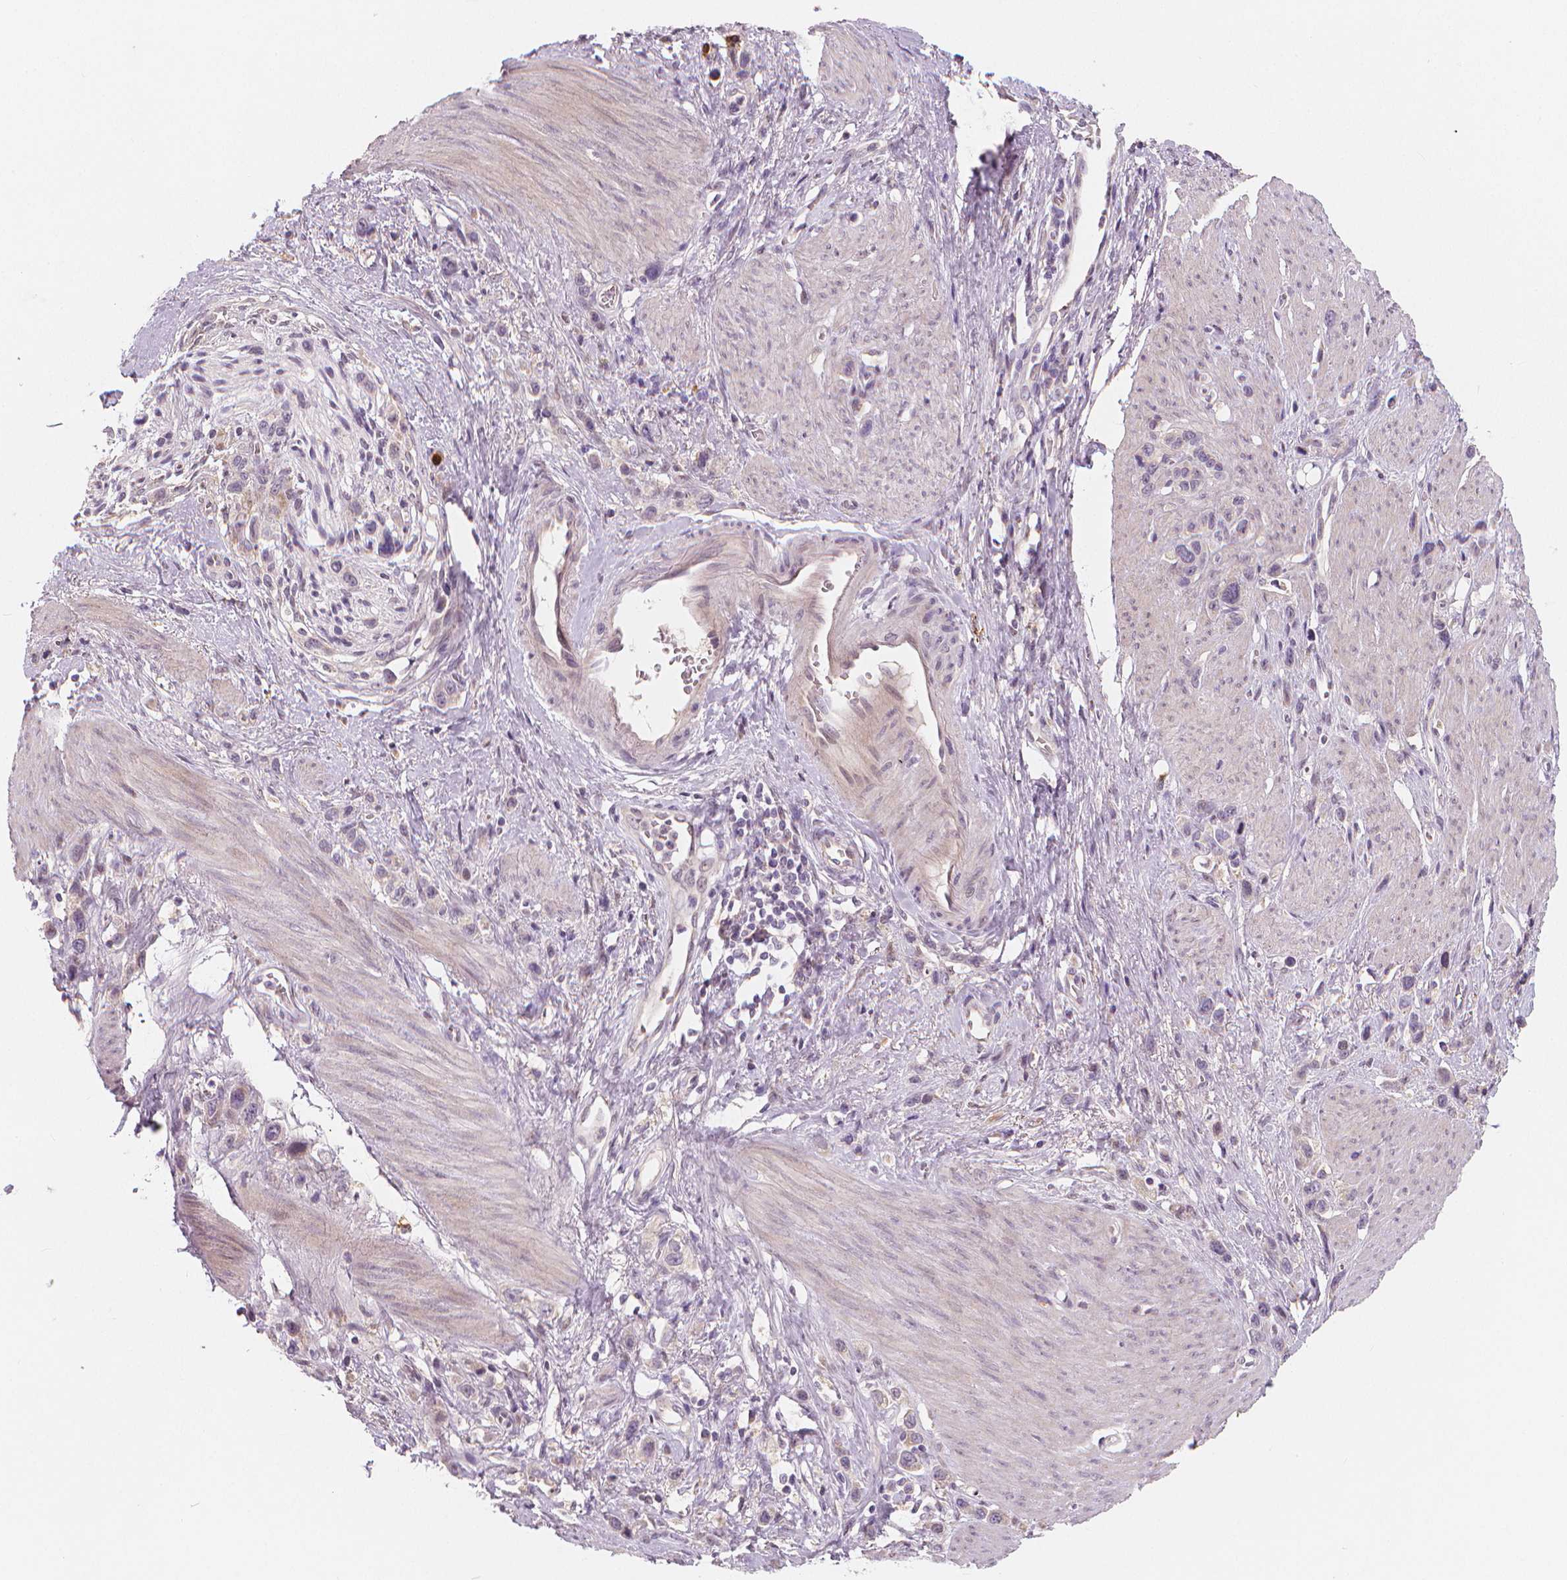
{"staining": {"intensity": "negative", "quantity": "none", "location": "none"}, "tissue": "stomach cancer", "cell_type": "Tumor cells", "image_type": "cancer", "snomed": [{"axis": "morphology", "description": "Adenocarcinoma, NOS"}, {"axis": "topography", "description": "Stomach"}], "caption": "DAB immunohistochemical staining of human stomach cancer (adenocarcinoma) demonstrates no significant expression in tumor cells.", "gene": "RNASE7", "patient": {"sex": "female", "age": 65}}